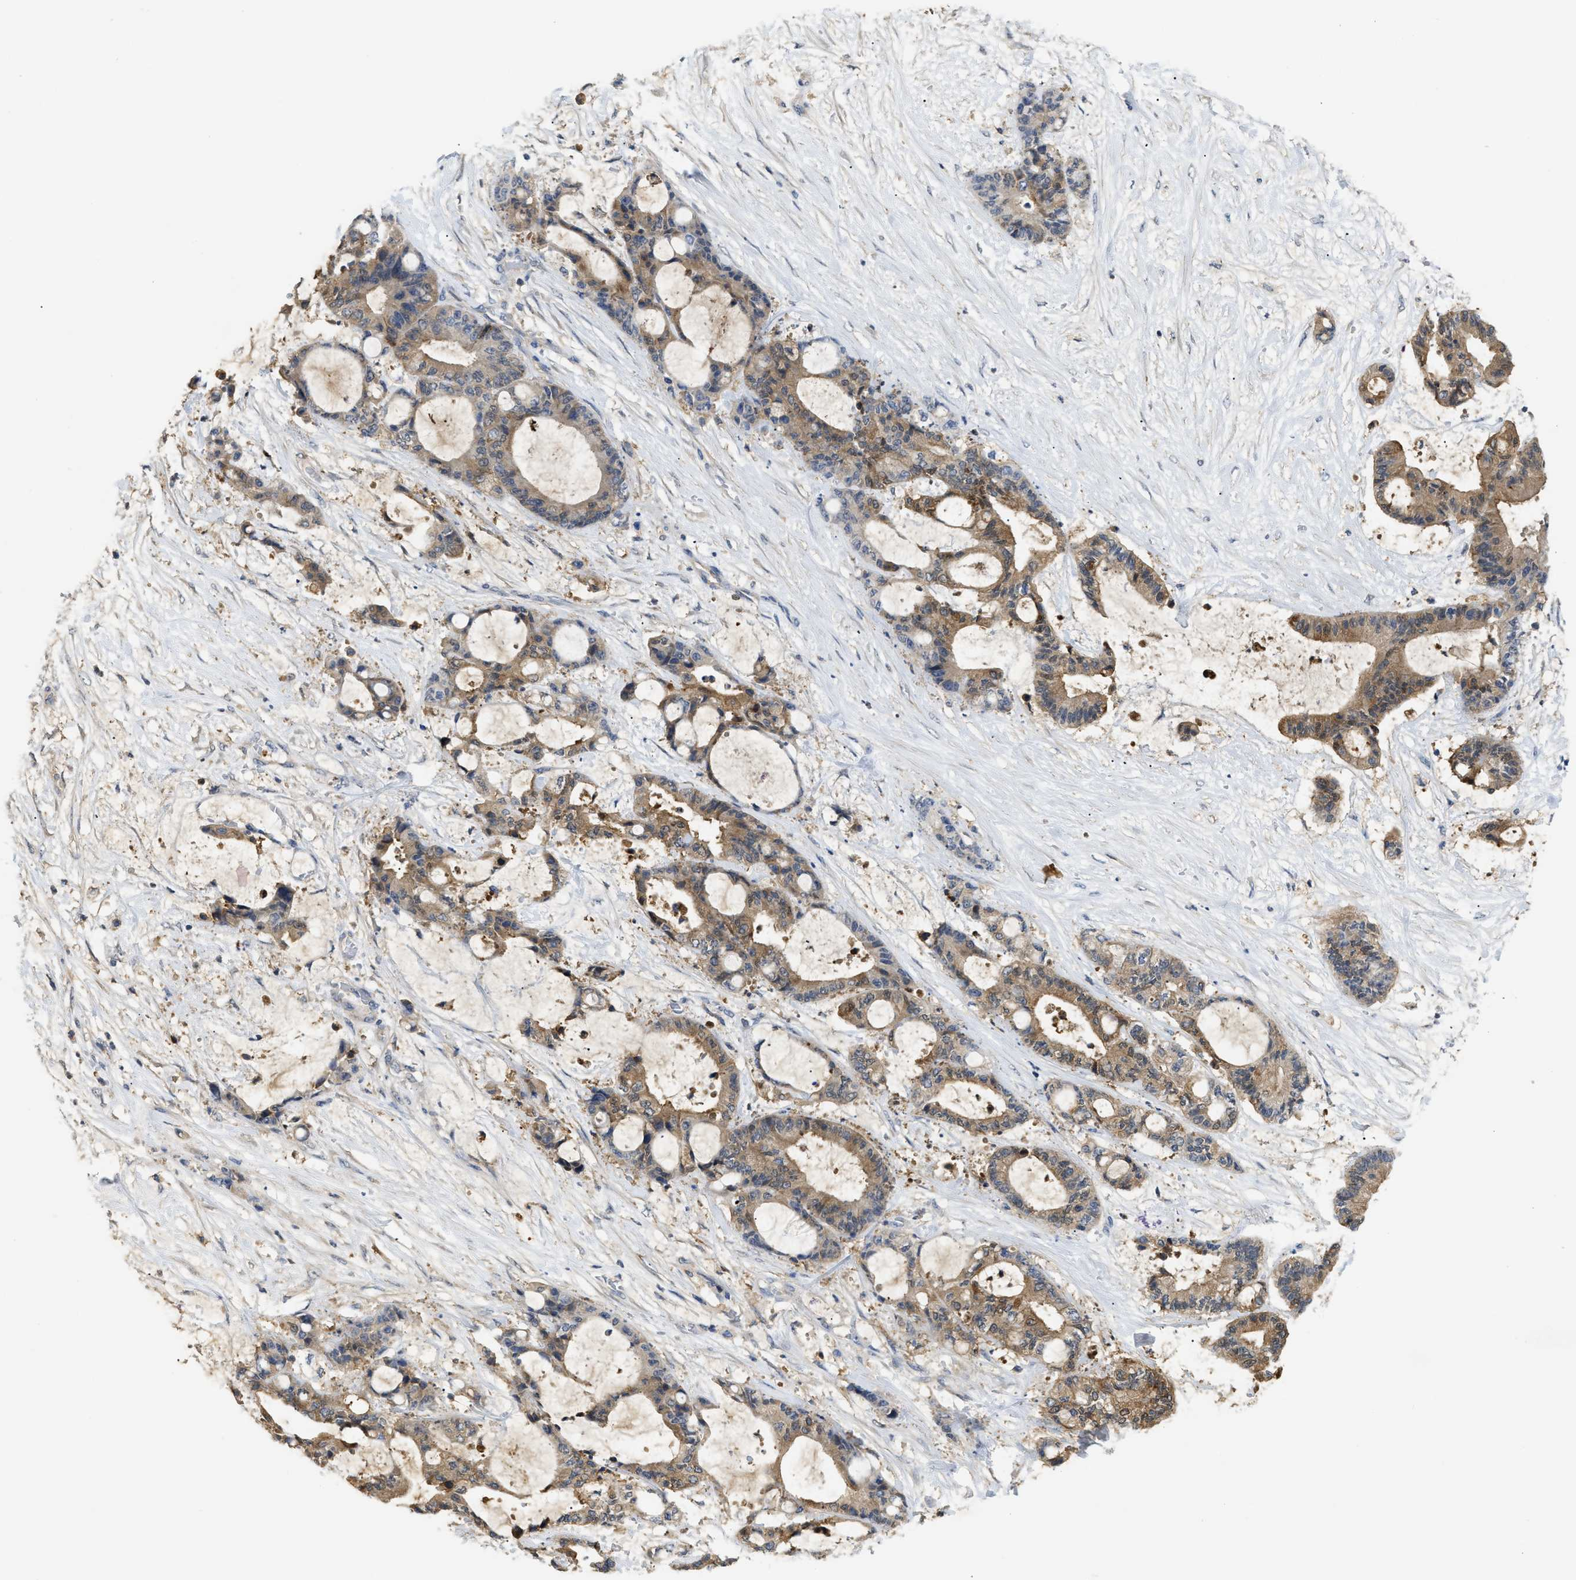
{"staining": {"intensity": "moderate", "quantity": "25%-75%", "location": "cytoplasmic/membranous"}, "tissue": "liver cancer", "cell_type": "Tumor cells", "image_type": "cancer", "snomed": [{"axis": "morphology", "description": "Cholangiocarcinoma"}, {"axis": "topography", "description": "Liver"}], "caption": "Tumor cells show medium levels of moderate cytoplasmic/membranous positivity in approximately 25%-75% of cells in liver cancer (cholangiocarcinoma).", "gene": "ANXA4", "patient": {"sex": "female", "age": 73}}